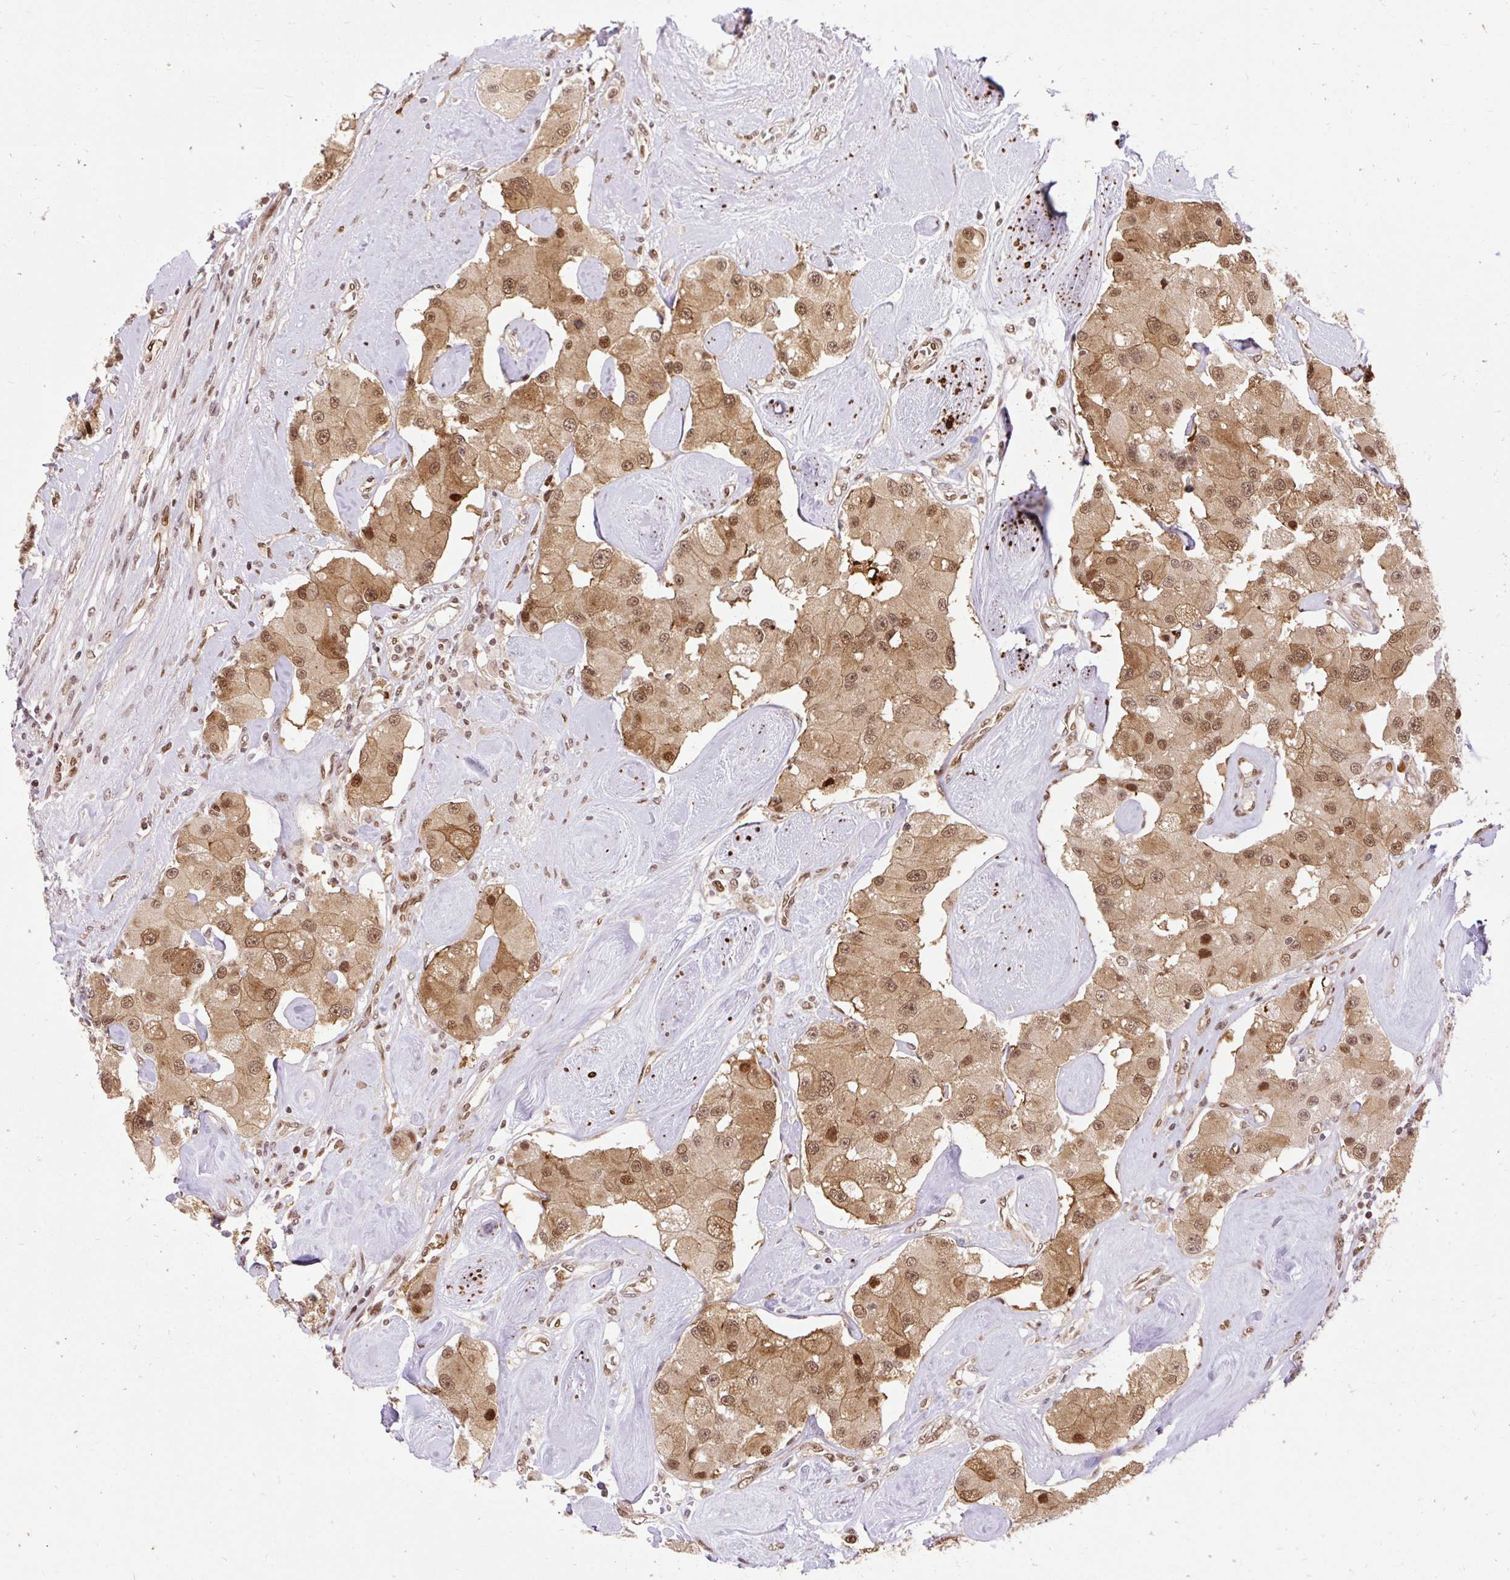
{"staining": {"intensity": "moderate", "quantity": ">75%", "location": "cytoplasmic/membranous,nuclear"}, "tissue": "carcinoid", "cell_type": "Tumor cells", "image_type": "cancer", "snomed": [{"axis": "morphology", "description": "Carcinoid, malignant, NOS"}, {"axis": "topography", "description": "Pancreas"}], "caption": "The histopathology image shows a brown stain indicating the presence of a protein in the cytoplasmic/membranous and nuclear of tumor cells in malignant carcinoid.", "gene": "MECOM", "patient": {"sex": "male", "age": 41}}